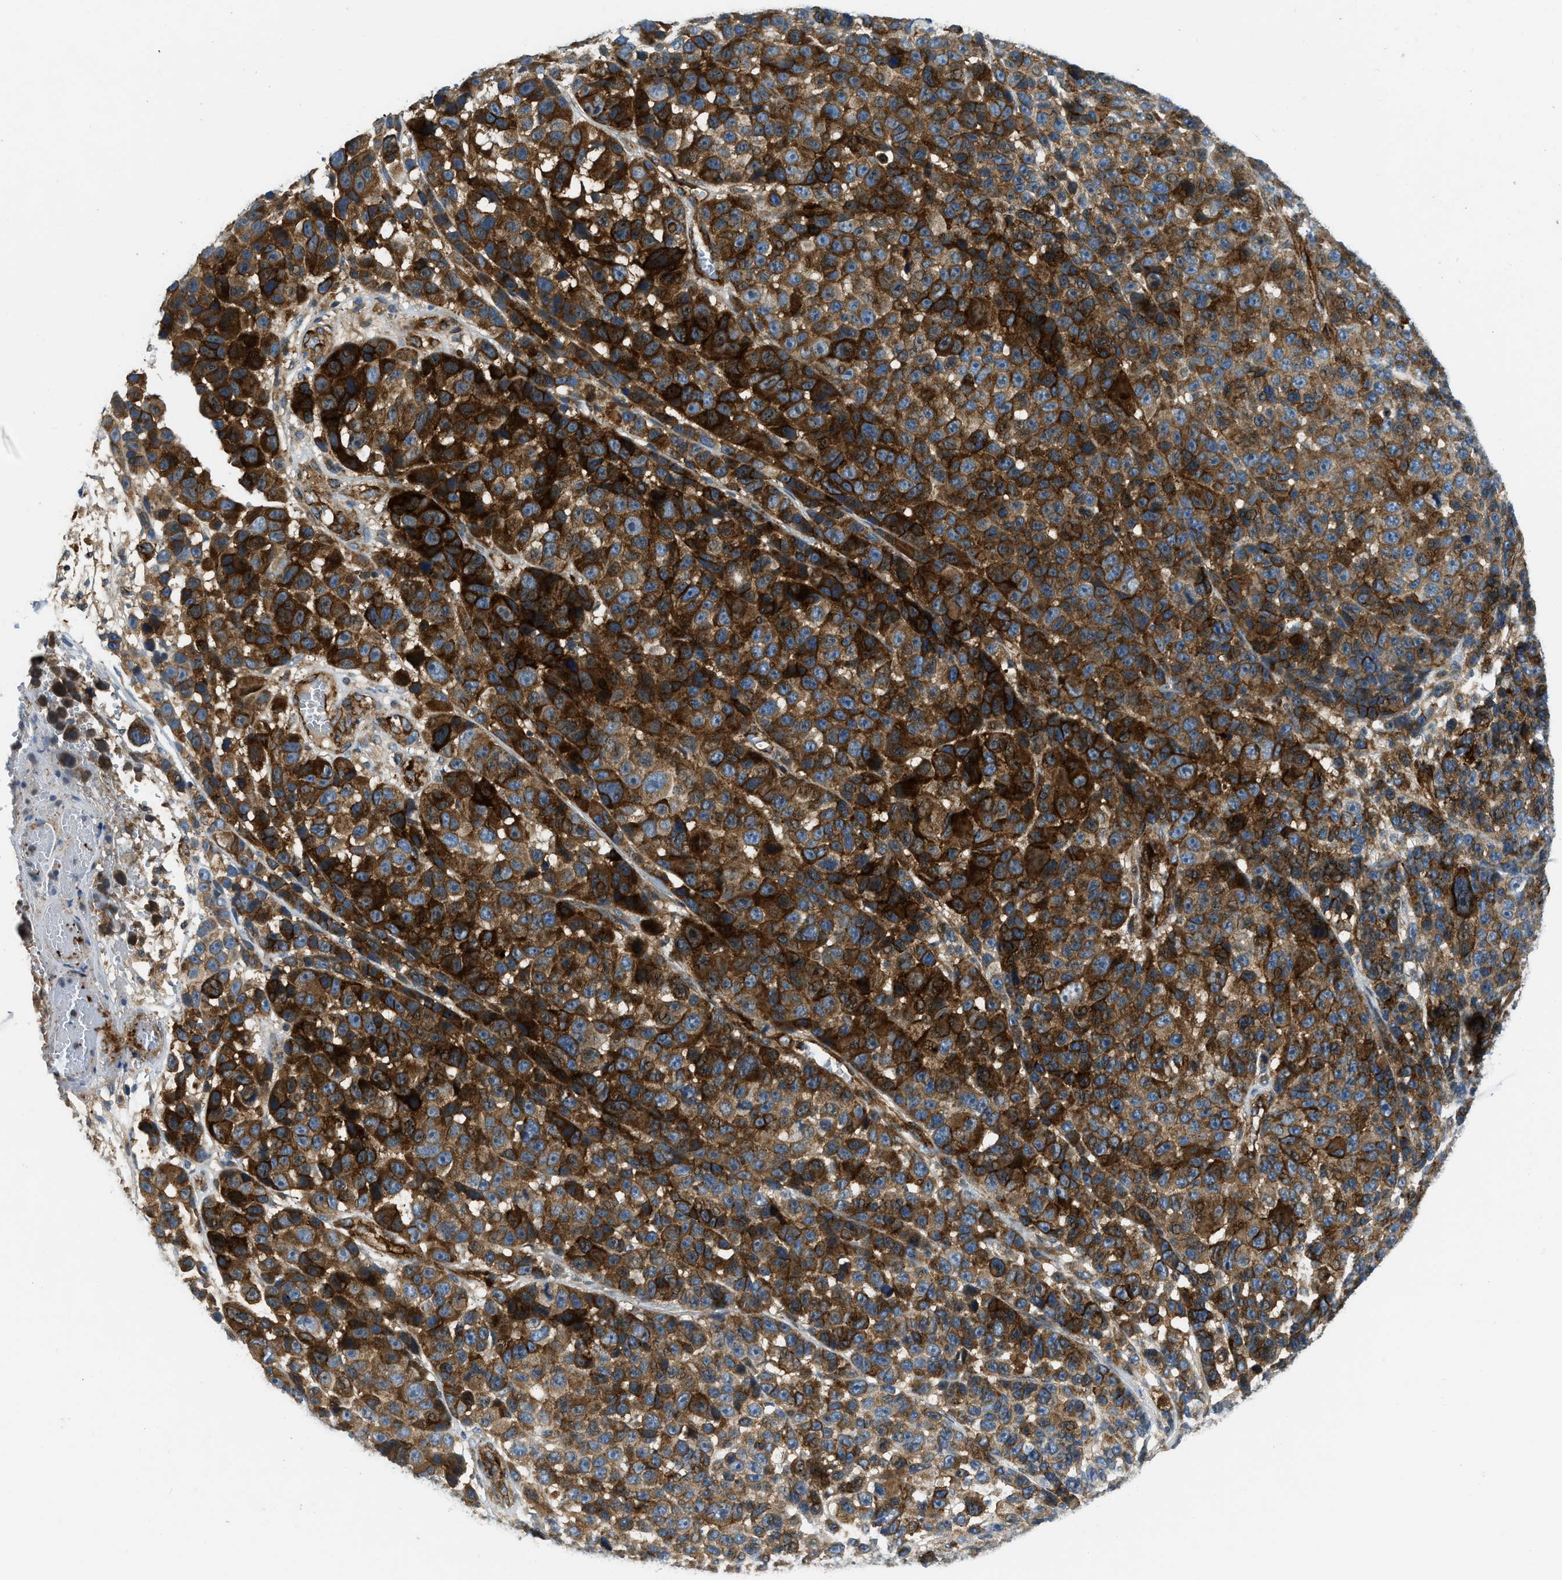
{"staining": {"intensity": "strong", "quantity": ">75%", "location": "cytoplasmic/membranous"}, "tissue": "melanoma", "cell_type": "Tumor cells", "image_type": "cancer", "snomed": [{"axis": "morphology", "description": "Malignant melanoma, NOS"}, {"axis": "topography", "description": "Skin"}], "caption": "Human melanoma stained with a brown dye displays strong cytoplasmic/membranous positive staining in about >75% of tumor cells.", "gene": "NYNRIN", "patient": {"sex": "male", "age": 53}}